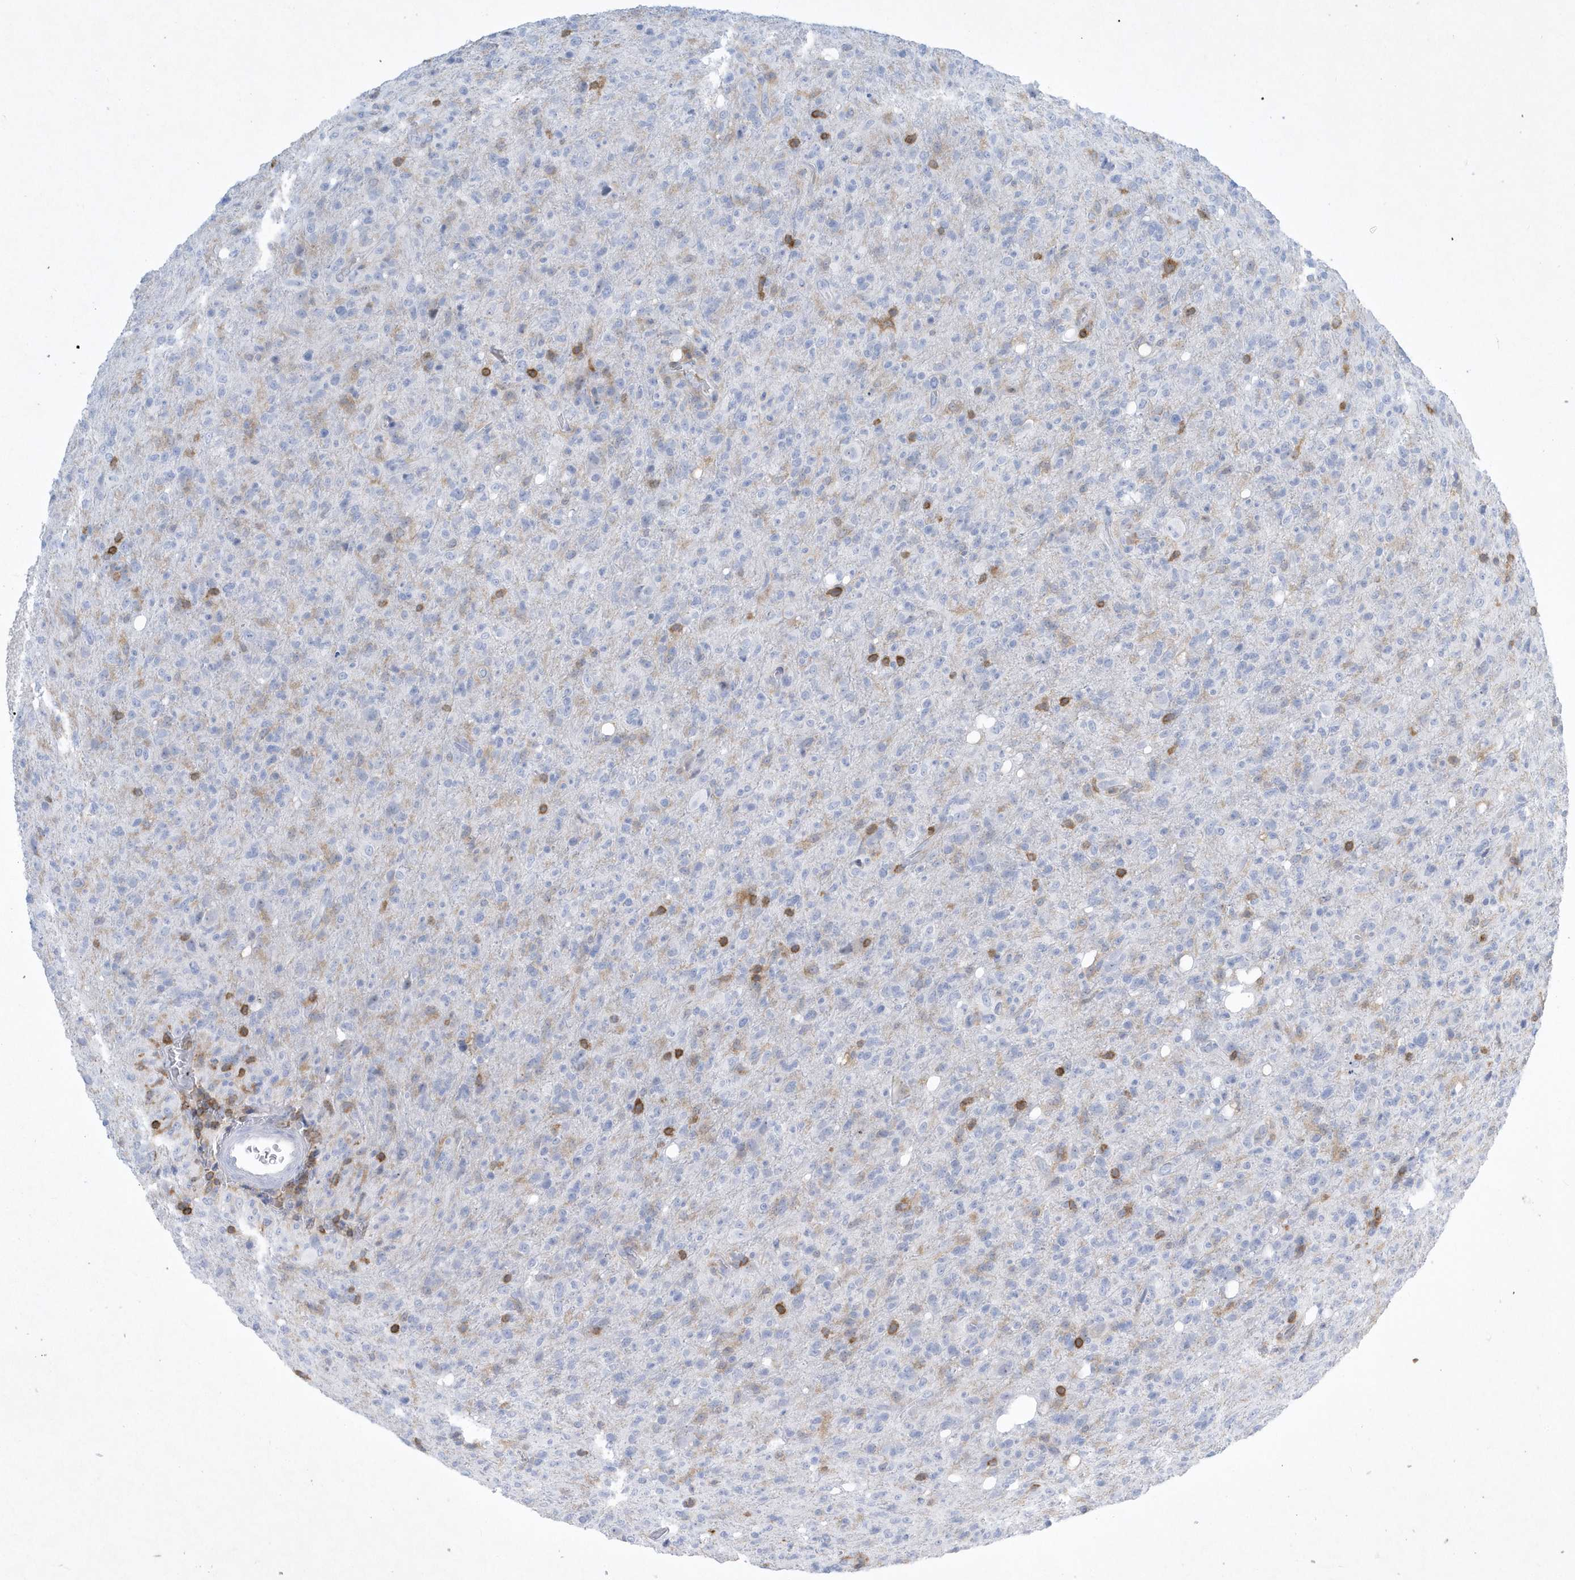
{"staining": {"intensity": "negative", "quantity": "none", "location": "none"}, "tissue": "glioma", "cell_type": "Tumor cells", "image_type": "cancer", "snomed": [{"axis": "morphology", "description": "Glioma, malignant, High grade"}, {"axis": "topography", "description": "Brain"}], "caption": "Tumor cells are negative for protein expression in human glioma. (DAB immunohistochemistry (IHC), high magnification).", "gene": "PSD4", "patient": {"sex": "female", "age": 57}}